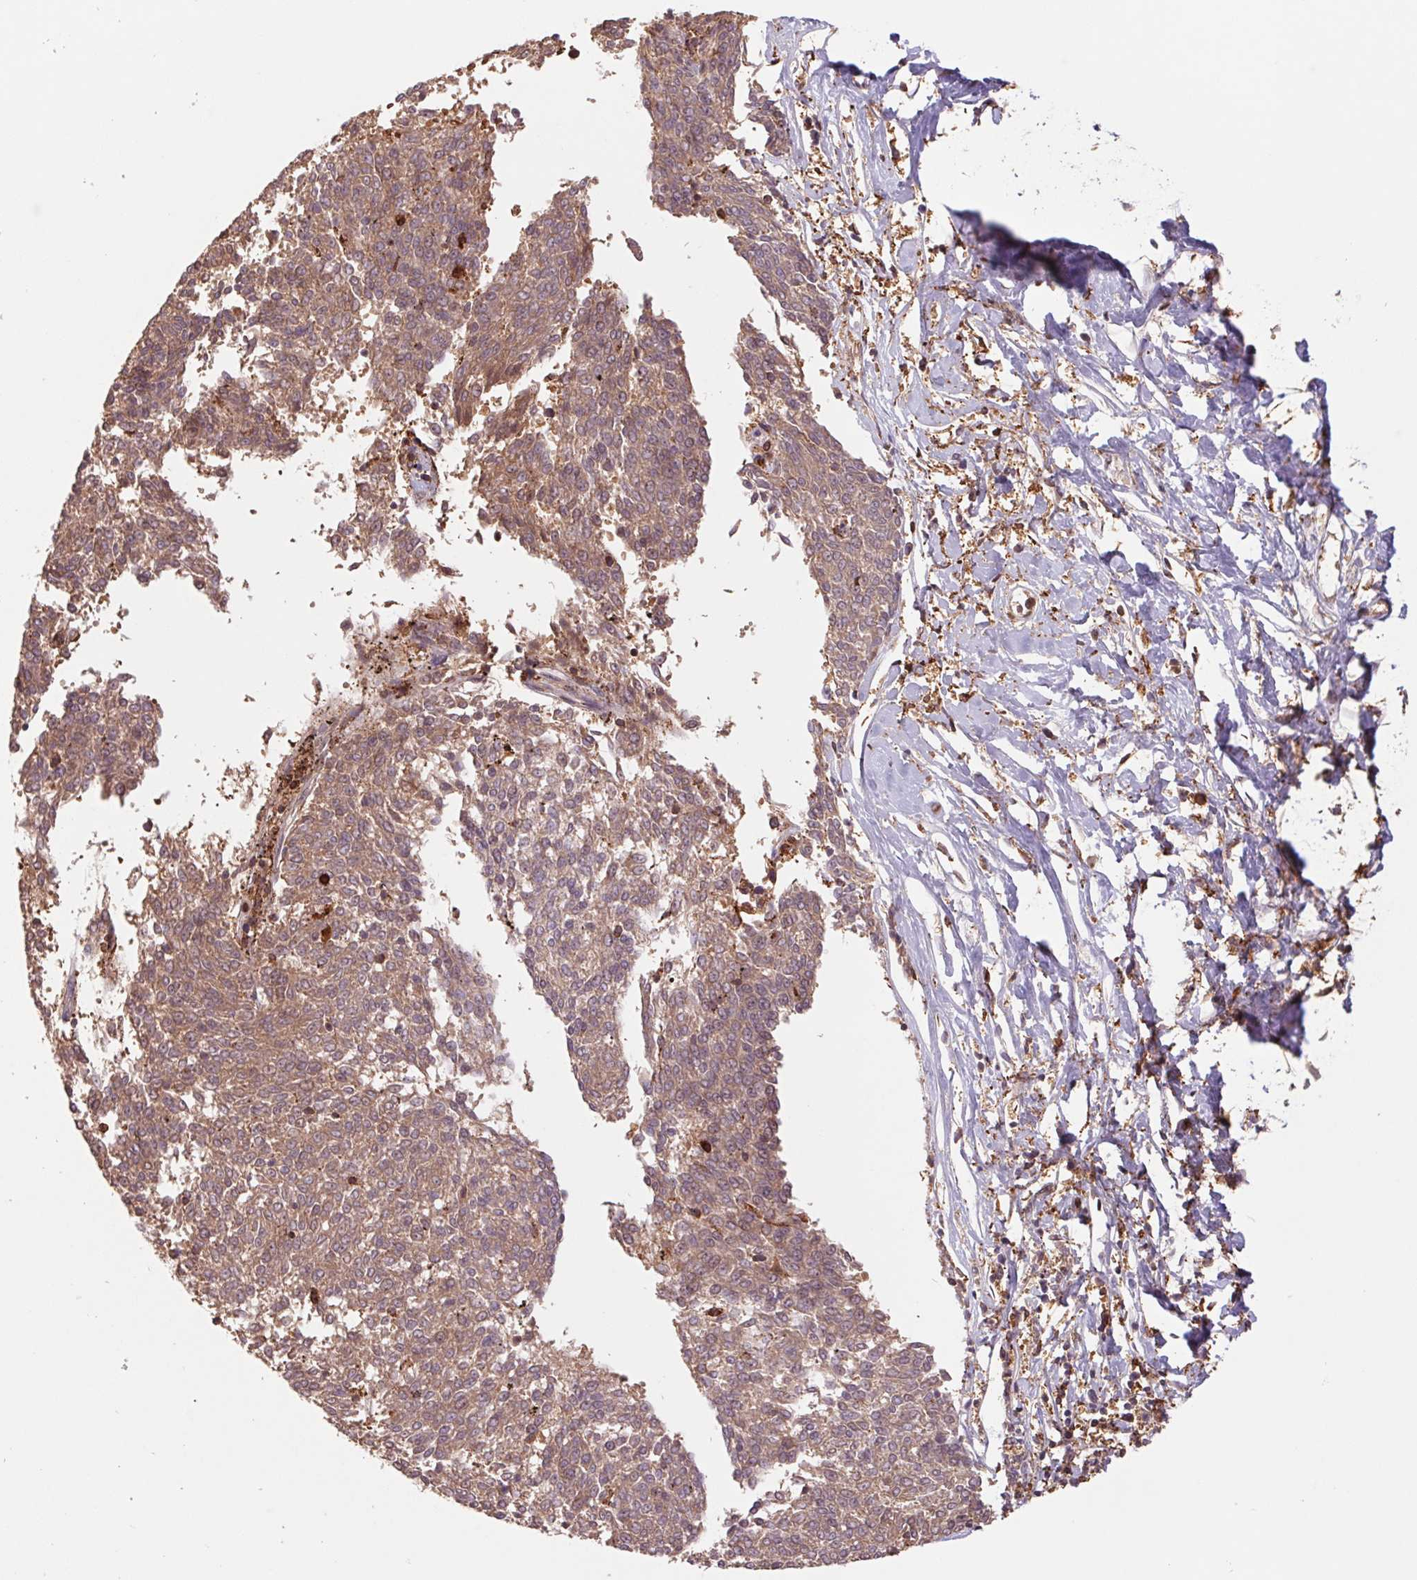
{"staining": {"intensity": "moderate", "quantity": ">75%", "location": "cytoplasmic/membranous"}, "tissue": "melanoma", "cell_type": "Tumor cells", "image_type": "cancer", "snomed": [{"axis": "morphology", "description": "Malignant melanoma, NOS"}, {"axis": "topography", "description": "Skin"}], "caption": "The image shows staining of melanoma, revealing moderate cytoplasmic/membranous protein expression (brown color) within tumor cells.", "gene": "URM1", "patient": {"sex": "female", "age": 72}}